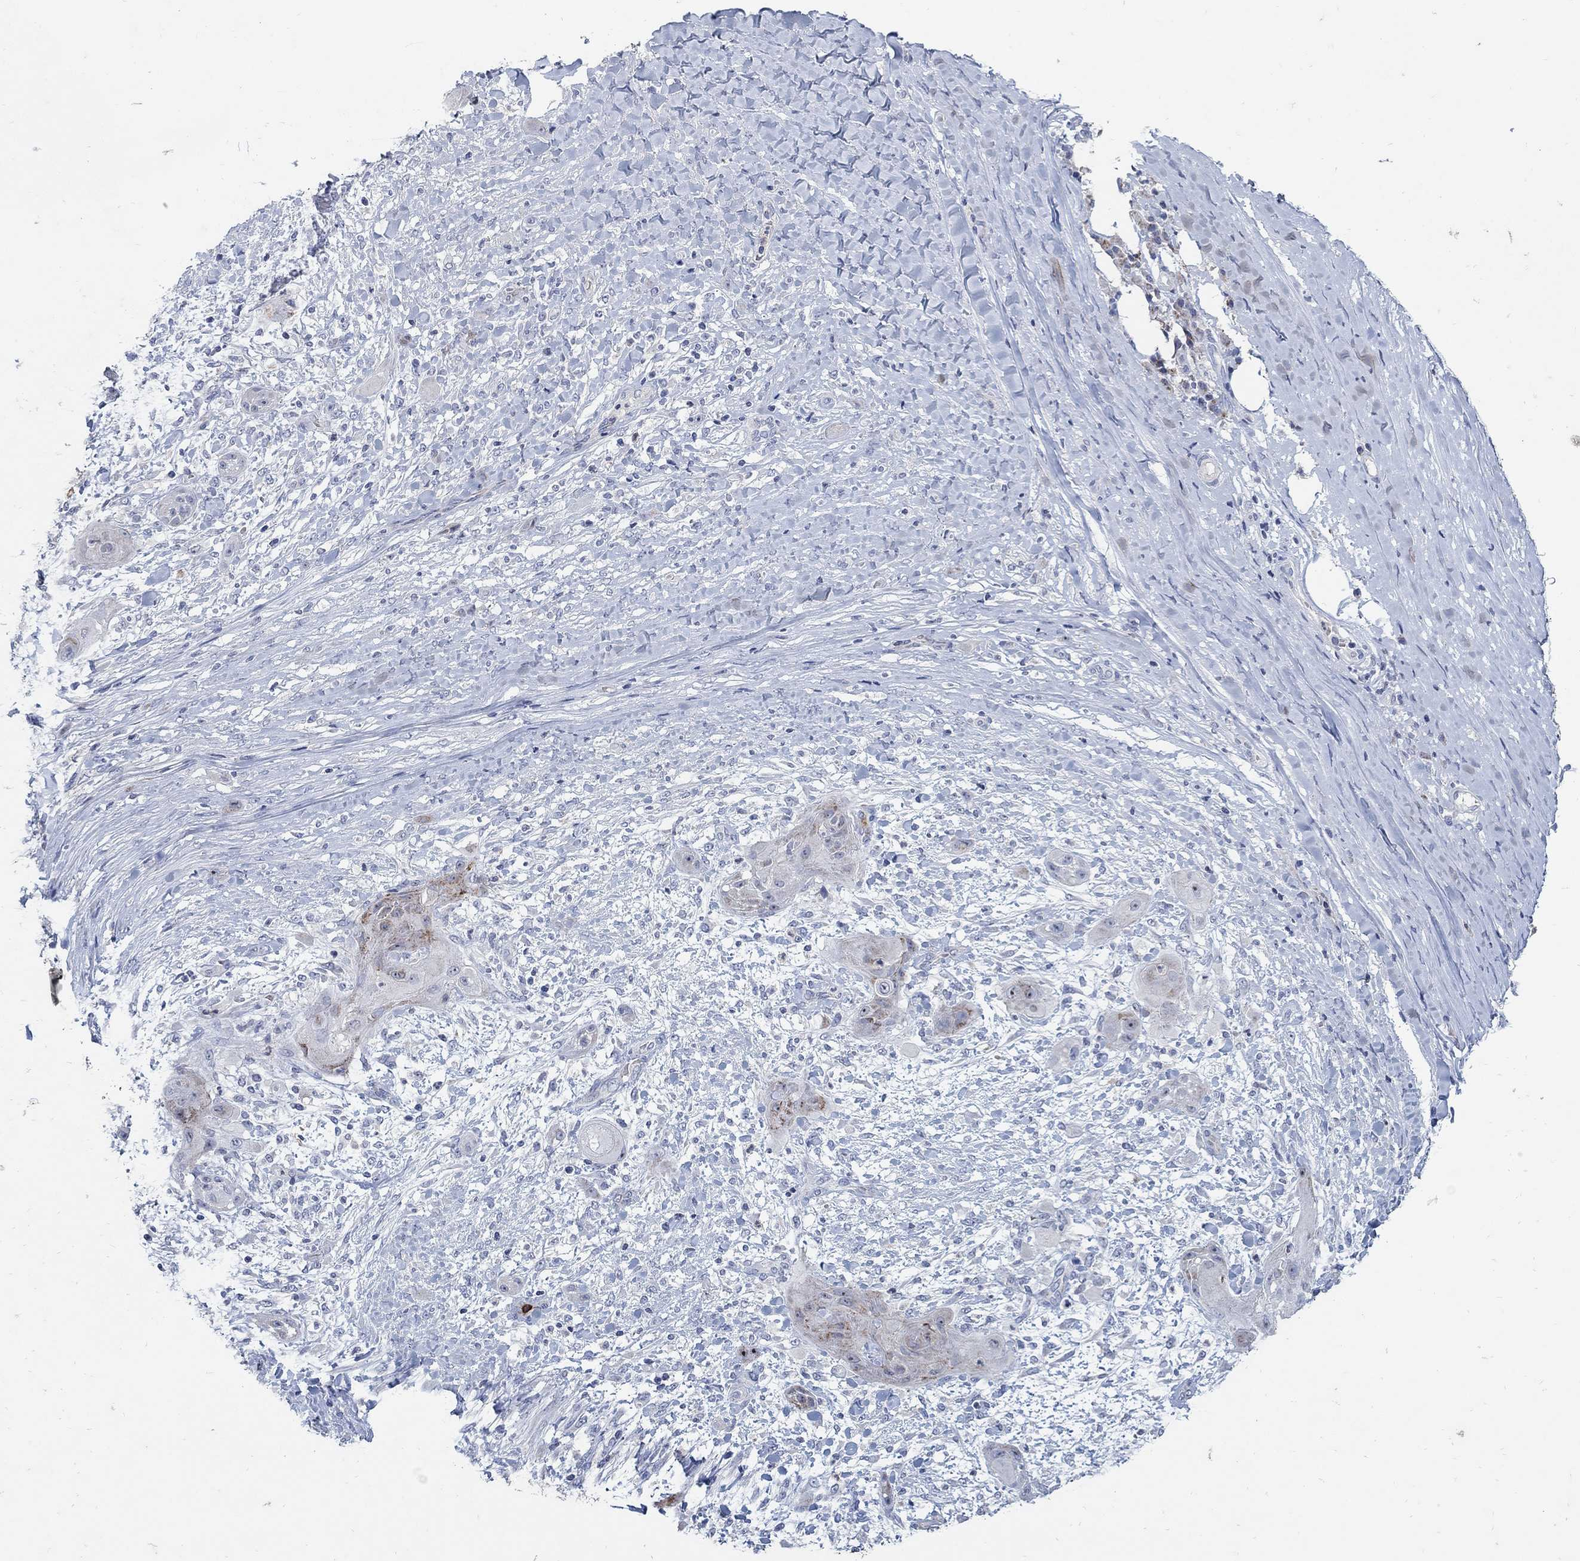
{"staining": {"intensity": "moderate", "quantity": "<25%", "location": "cytoplasmic/membranous"}, "tissue": "skin cancer", "cell_type": "Tumor cells", "image_type": "cancer", "snomed": [{"axis": "morphology", "description": "Squamous cell carcinoma, NOS"}, {"axis": "topography", "description": "Skin"}], "caption": "Brown immunohistochemical staining in human skin squamous cell carcinoma shows moderate cytoplasmic/membranous expression in about <25% of tumor cells. (DAB IHC, brown staining for protein, blue staining for nuclei).", "gene": "HMX2", "patient": {"sex": "male", "age": 62}}